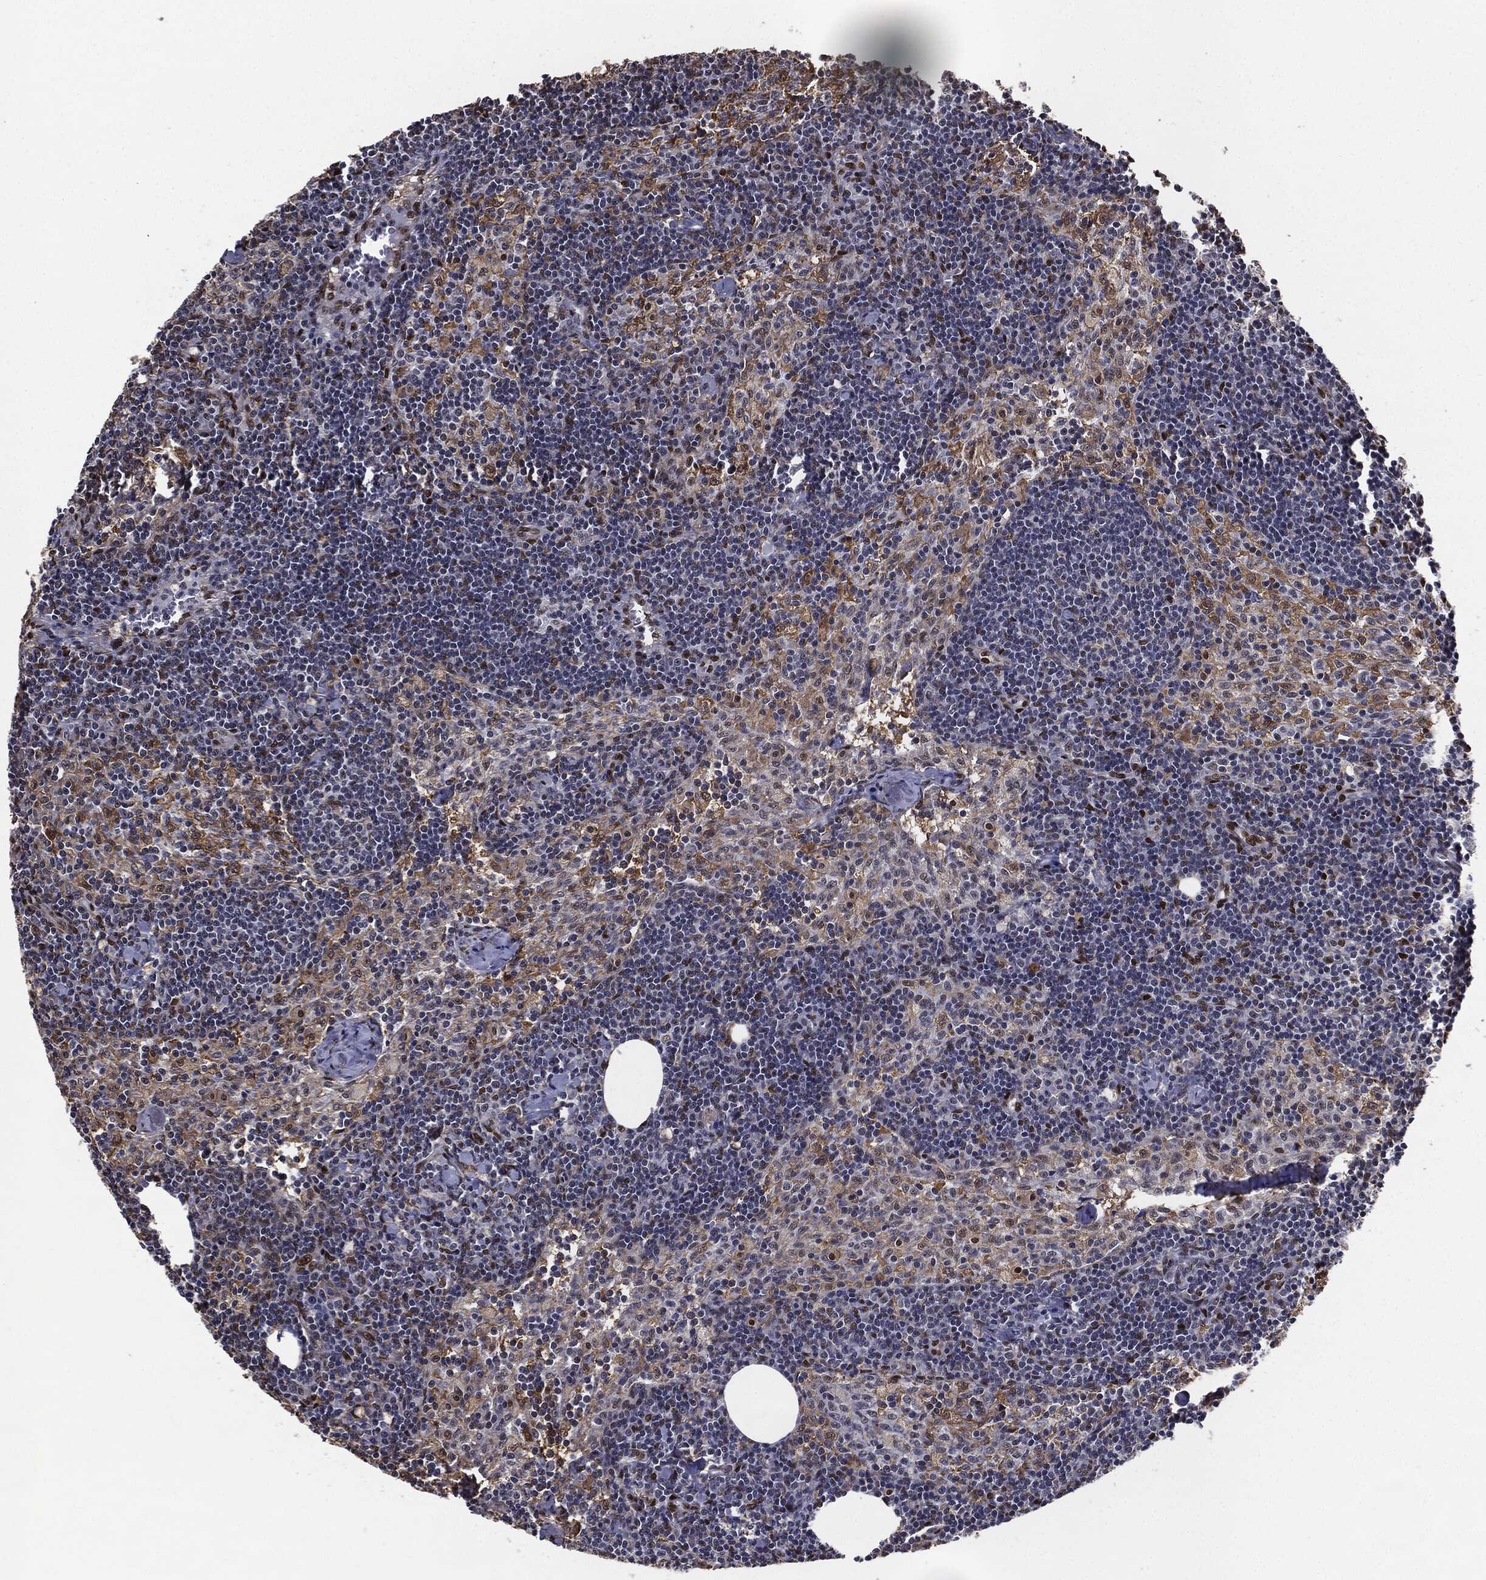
{"staining": {"intensity": "negative", "quantity": "none", "location": "none"}, "tissue": "lymph node", "cell_type": "Germinal center cells", "image_type": "normal", "snomed": [{"axis": "morphology", "description": "Normal tissue, NOS"}, {"axis": "topography", "description": "Lymph node"}], "caption": "IHC photomicrograph of normal human lymph node stained for a protein (brown), which exhibits no expression in germinal center cells.", "gene": "JUN", "patient": {"sex": "female", "age": 51}}